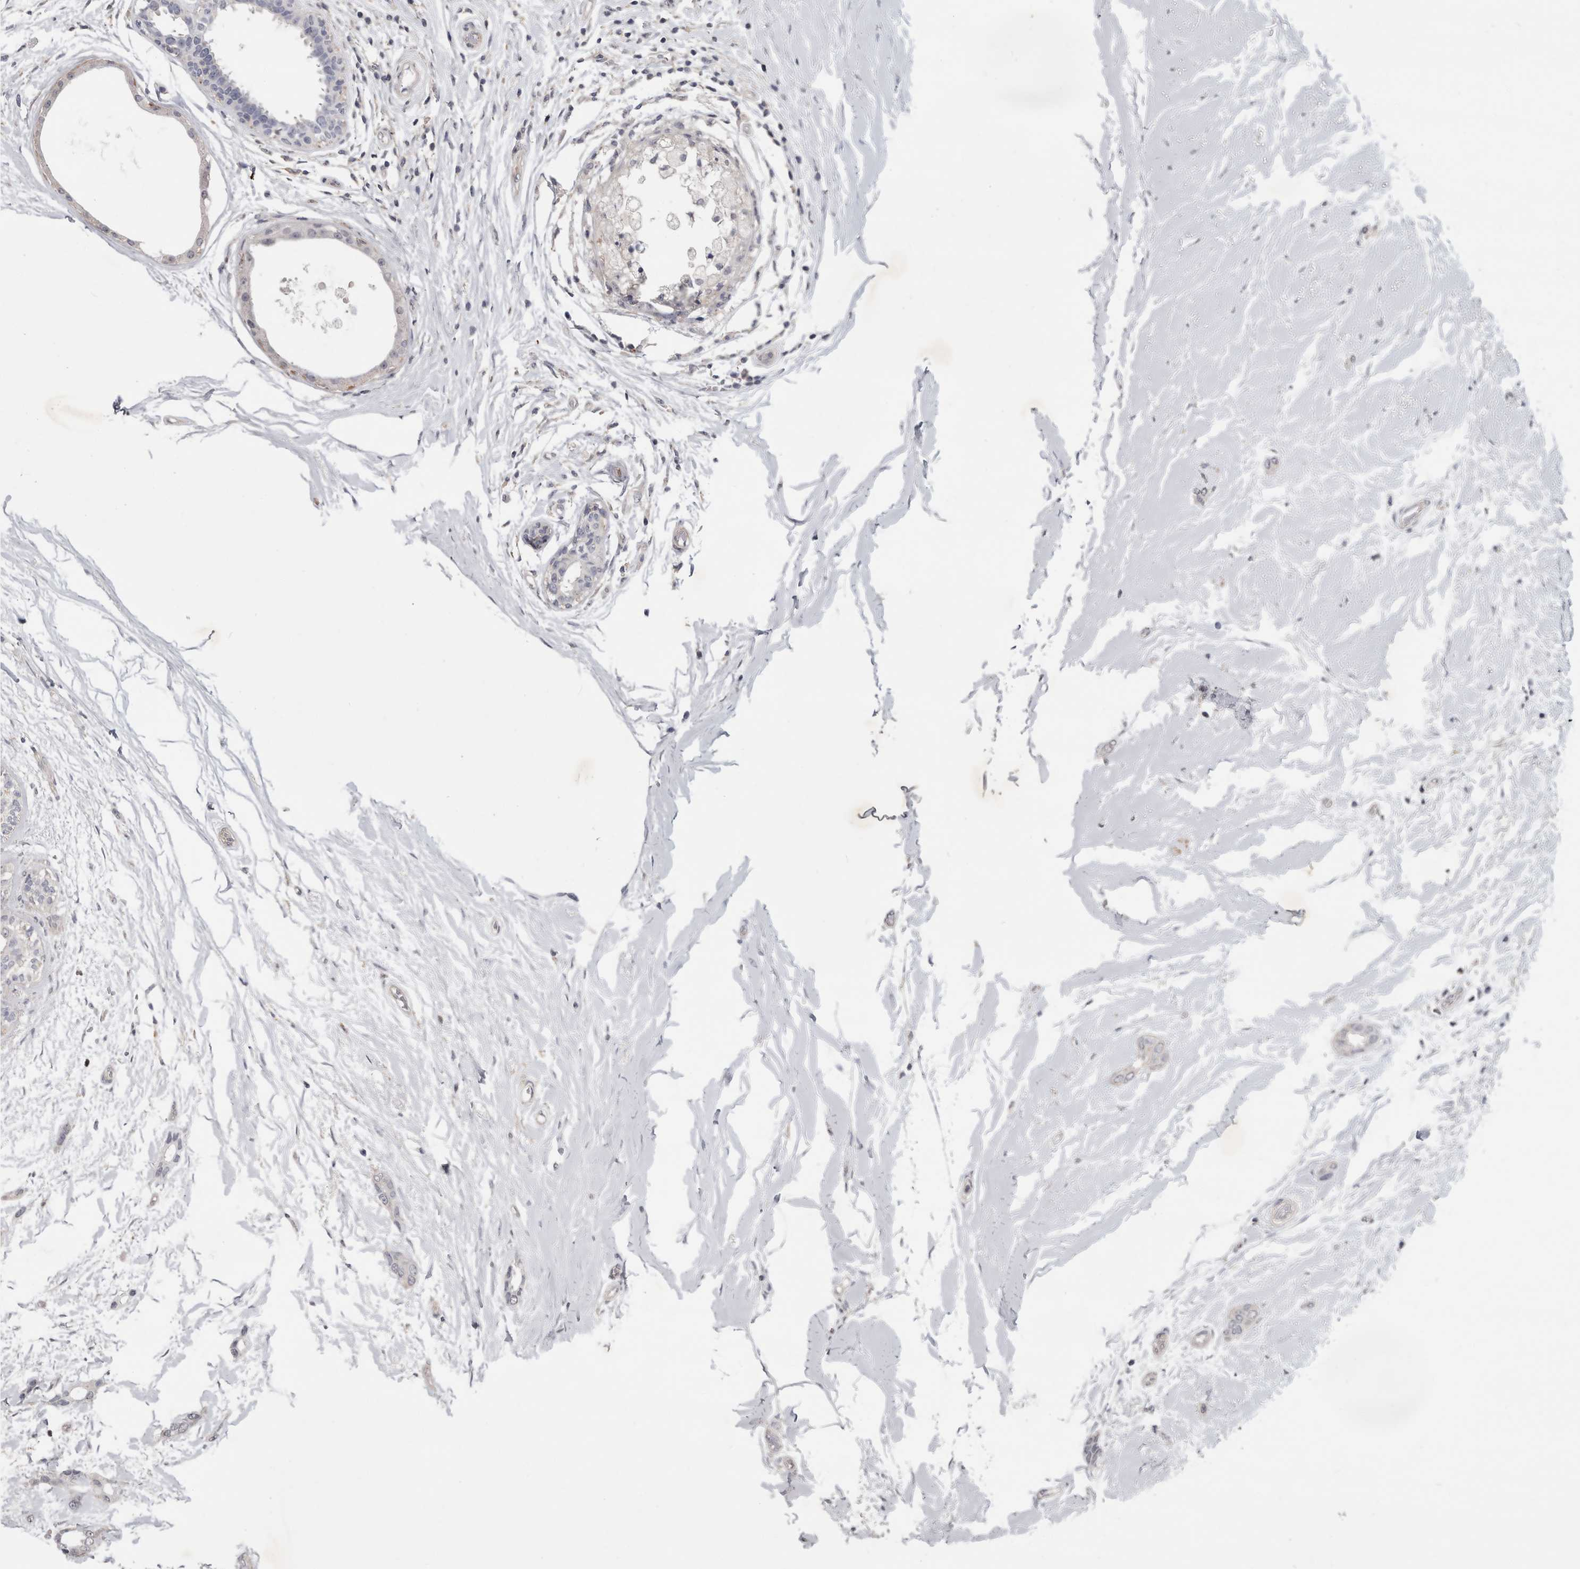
{"staining": {"intensity": "negative", "quantity": "none", "location": "none"}, "tissue": "breast cancer", "cell_type": "Tumor cells", "image_type": "cancer", "snomed": [{"axis": "morphology", "description": "Duct carcinoma"}, {"axis": "topography", "description": "Breast"}], "caption": "Tumor cells show no significant expression in breast cancer (infiltrating ductal carcinoma).", "gene": "SPATA48", "patient": {"sex": "female", "age": 55}}